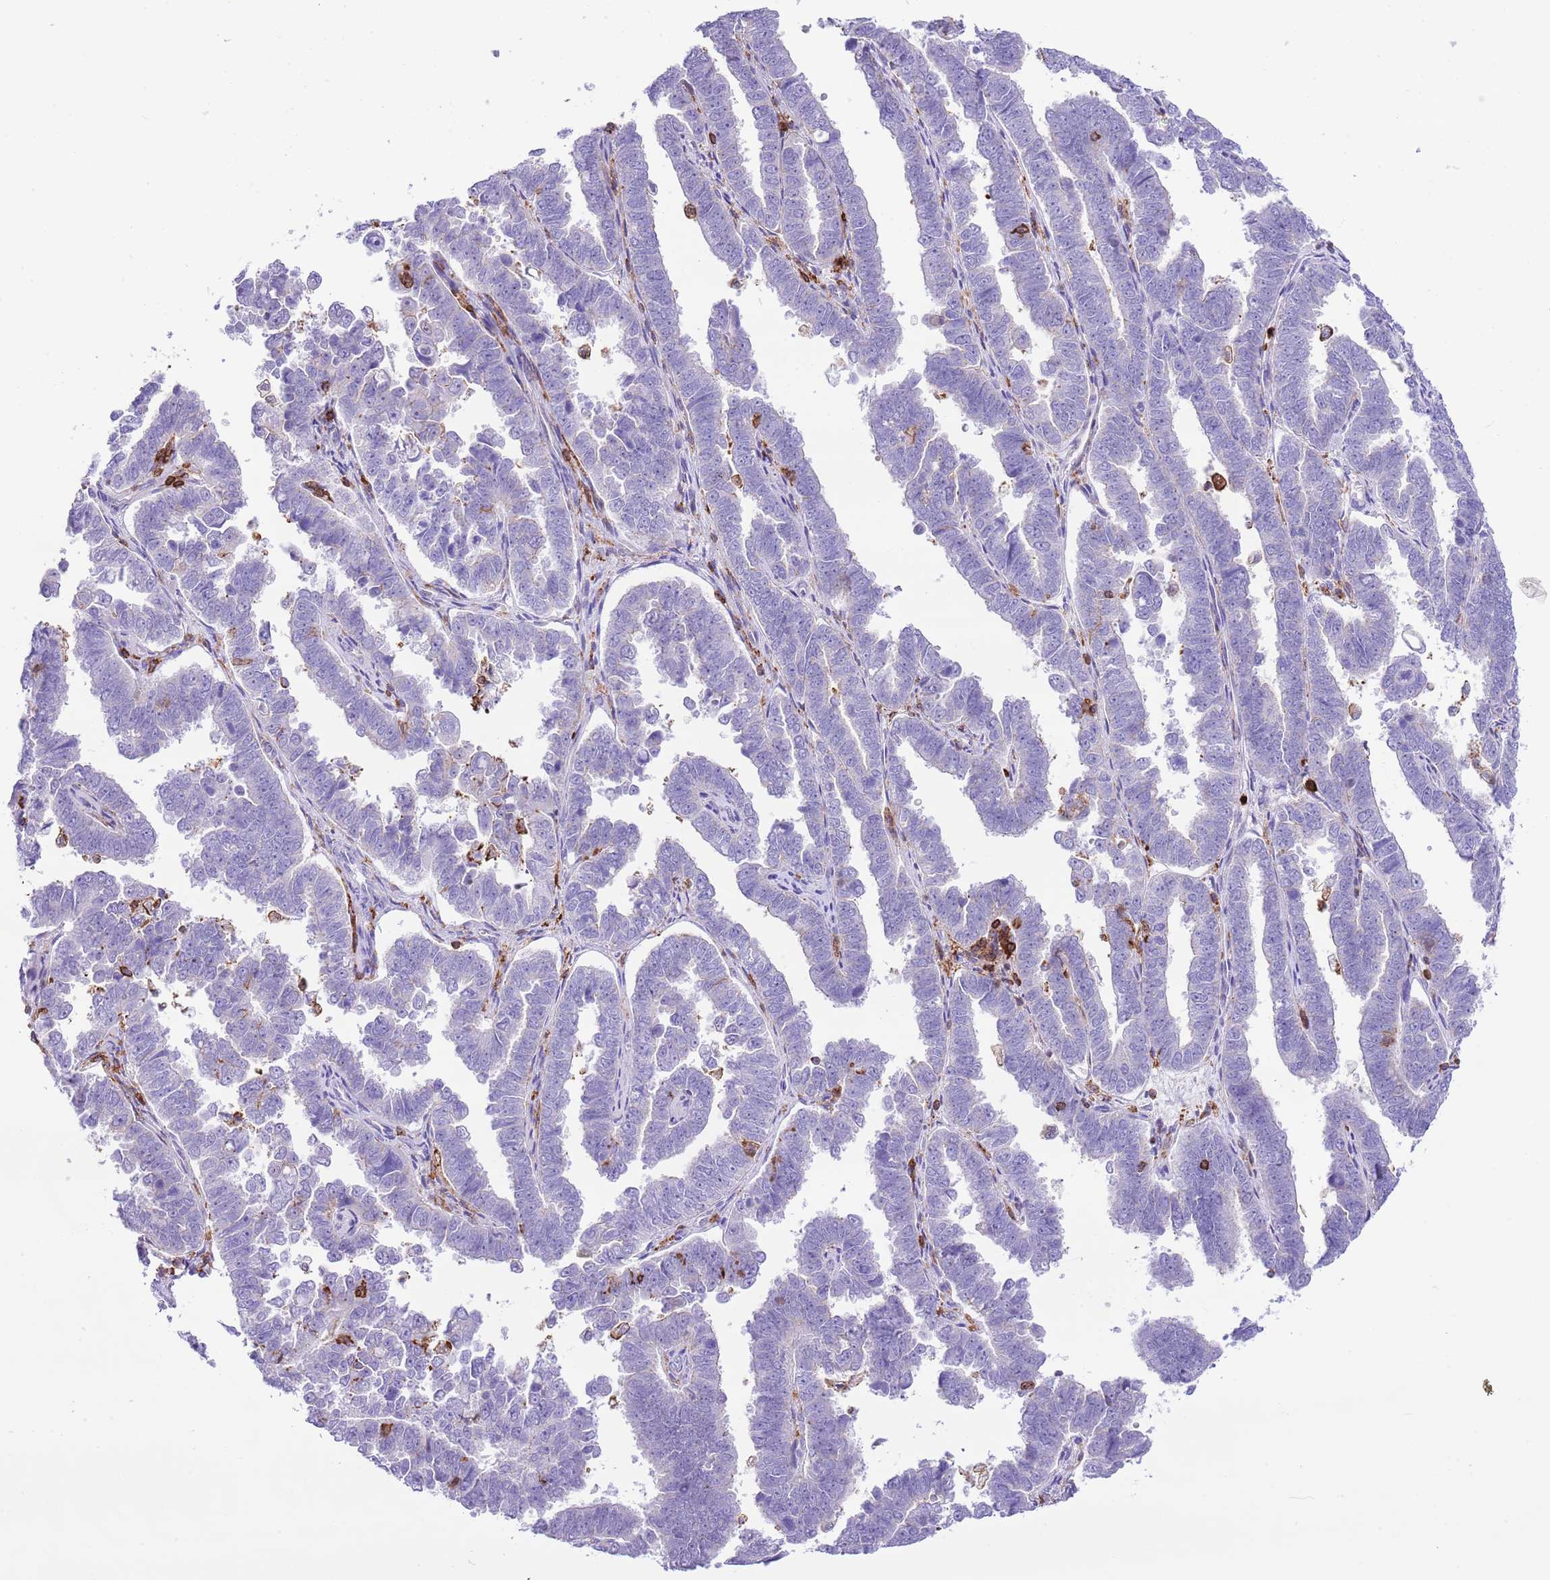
{"staining": {"intensity": "negative", "quantity": "none", "location": "none"}, "tissue": "endometrial cancer", "cell_type": "Tumor cells", "image_type": "cancer", "snomed": [{"axis": "morphology", "description": "Adenocarcinoma, NOS"}, {"axis": "topography", "description": "Endometrium"}], "caption": "The immunohistochemistry (IHC) micrograph has no significant expression in tumor cells of adenocarcinoma (endometrial) tissue. Brightfield microscopy of IHC stained with DAB (brown) and hematoxylin (blue), captured at high magnification.", "gene": "EFHD2", "patient": {"sex": "female", "age": 75}}